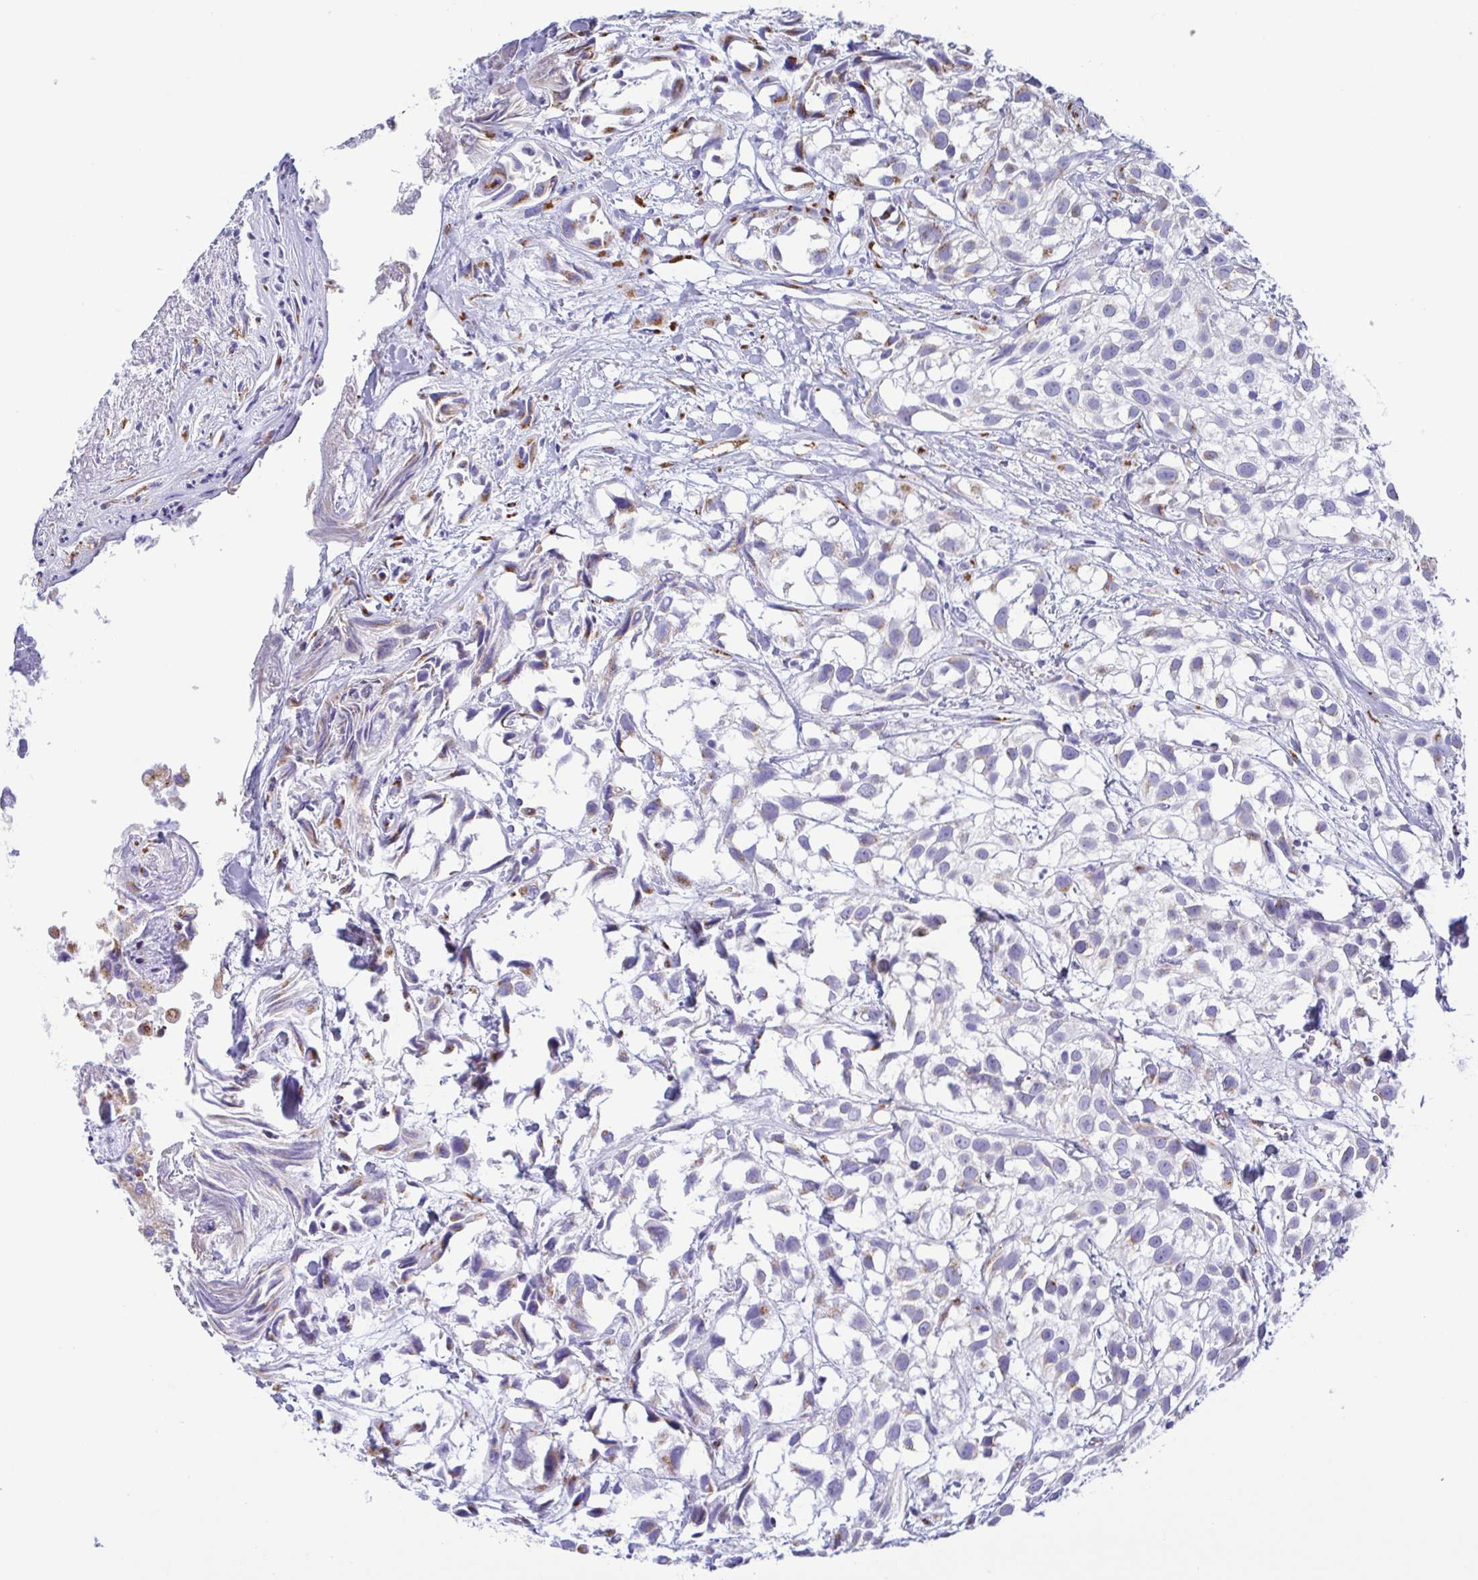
{"staining": {"intensity": "moderate", "quantity": "25%-75%", "location": "cytoplasmic/membranous"}, "tissue": "urothelial cancer", "cell_type": "Tumor cells", "image_type": "cancer", "snomed": [{"axis": "morphology", "description": "Urothelial carcinoma, High grade"}, {"axis": "topography", "description": "Urinary bladder"}], "caption": "Urothelial carcinoma (high-grade) stained with immunohistochemistry reveals moderate cytoplasmic/membranous staining in about 25%-75% of tumor cells. (IHC, brightfield microscopy, high magnification).", "gene": "SULT1B1", "patient": {"sex": "male", "age": 56}}